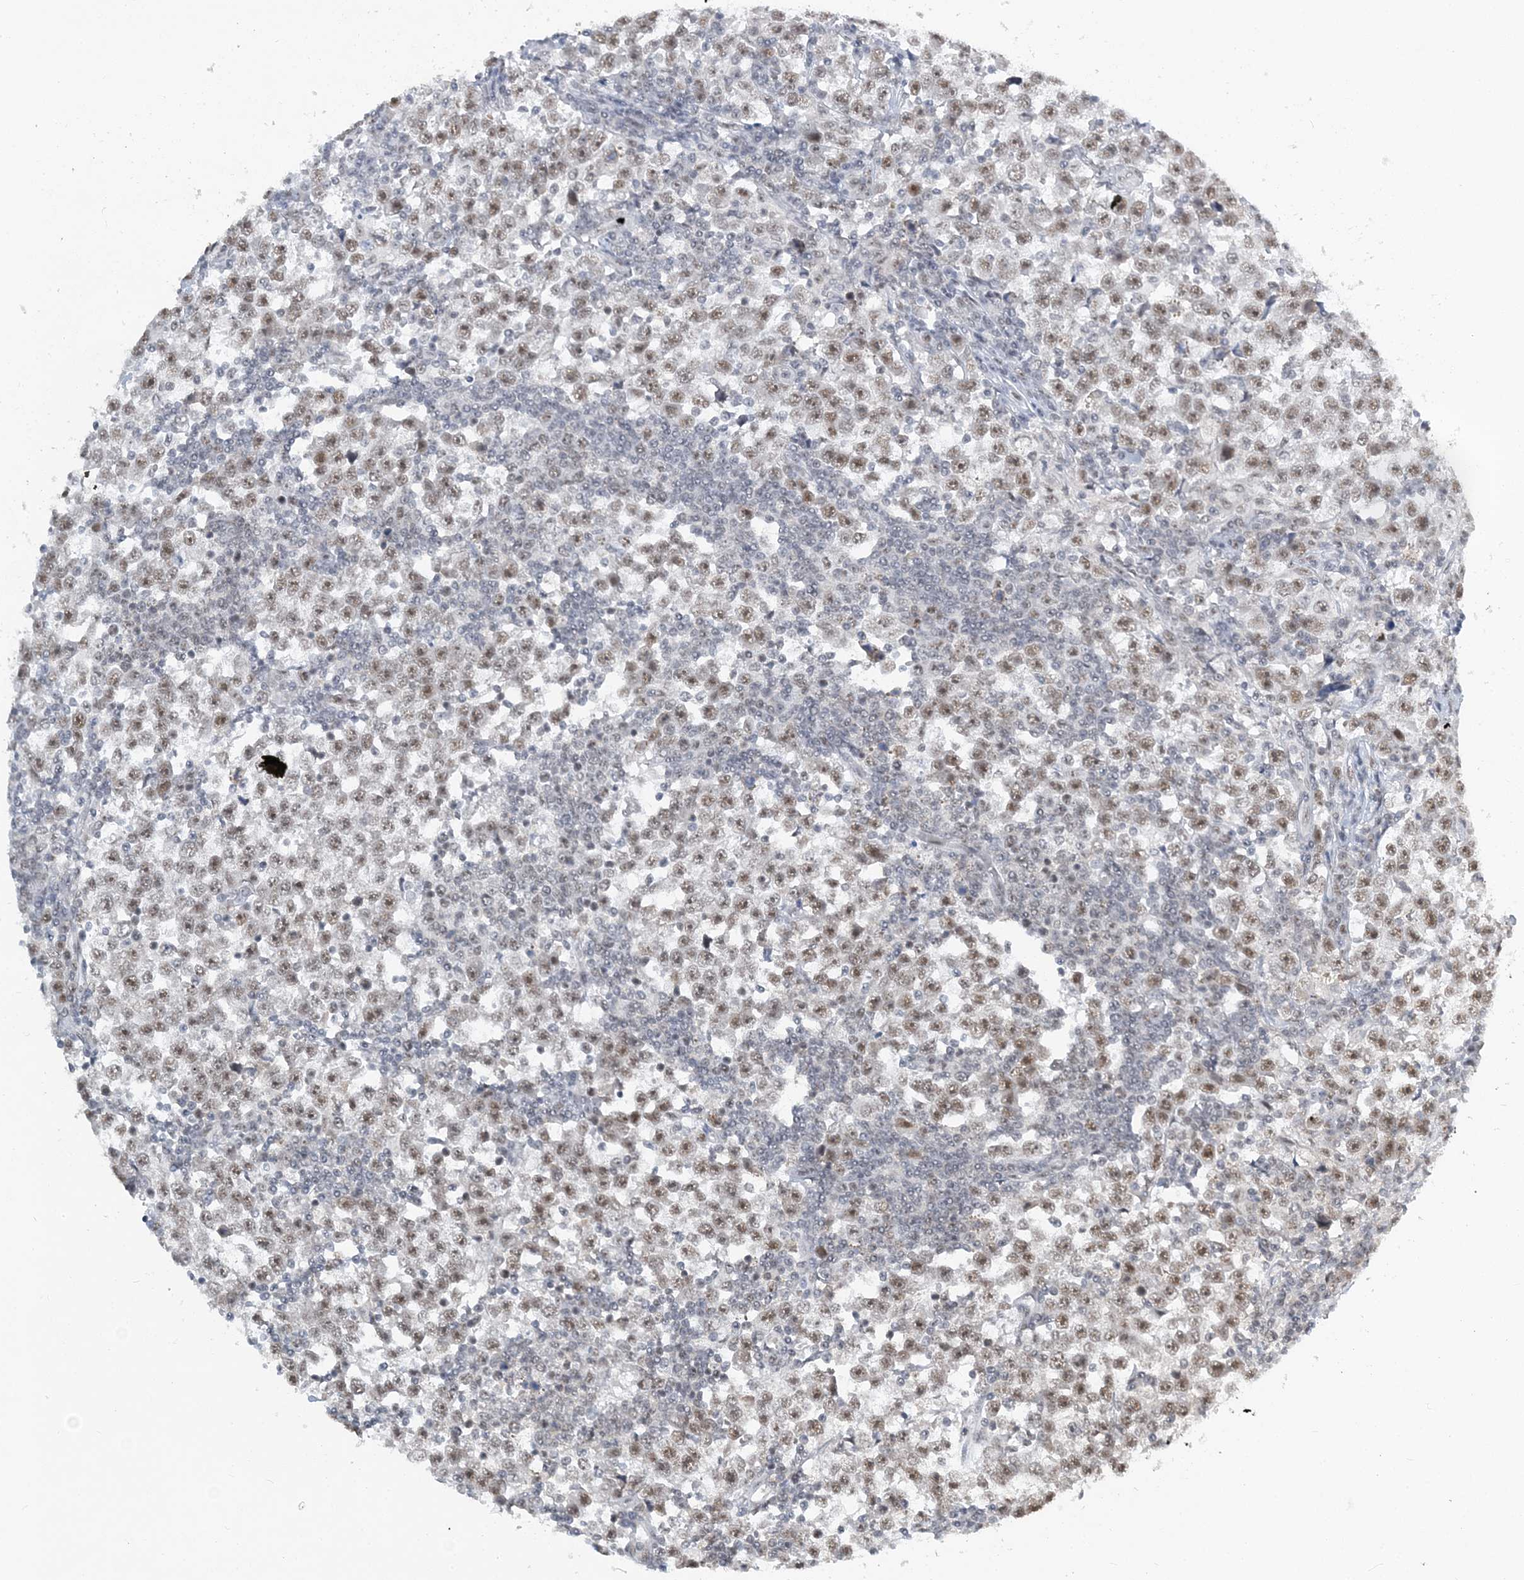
{"staining": {"intensity": "moderate", "quantity": "25%-75%", "location": "nuclear"}, "tissue": "testis cancer", "cell_type": "Tumor cells", "image_type": "cancer", "snomed": [{"axis": "morphology", "description": "Normal tissue, NOS"}, {"axis": "morphology", "description": "Seminoma, NOS"}, {"axis": "topography", "description": "Testis"}], "caption": "Human testis cancer stained with a brown dye shows moderate nuclear positive staining in approximately 25%-75% of tumor cells.", "gene": "PLRG1", "patient": {"sex": "male", "age": 43}}